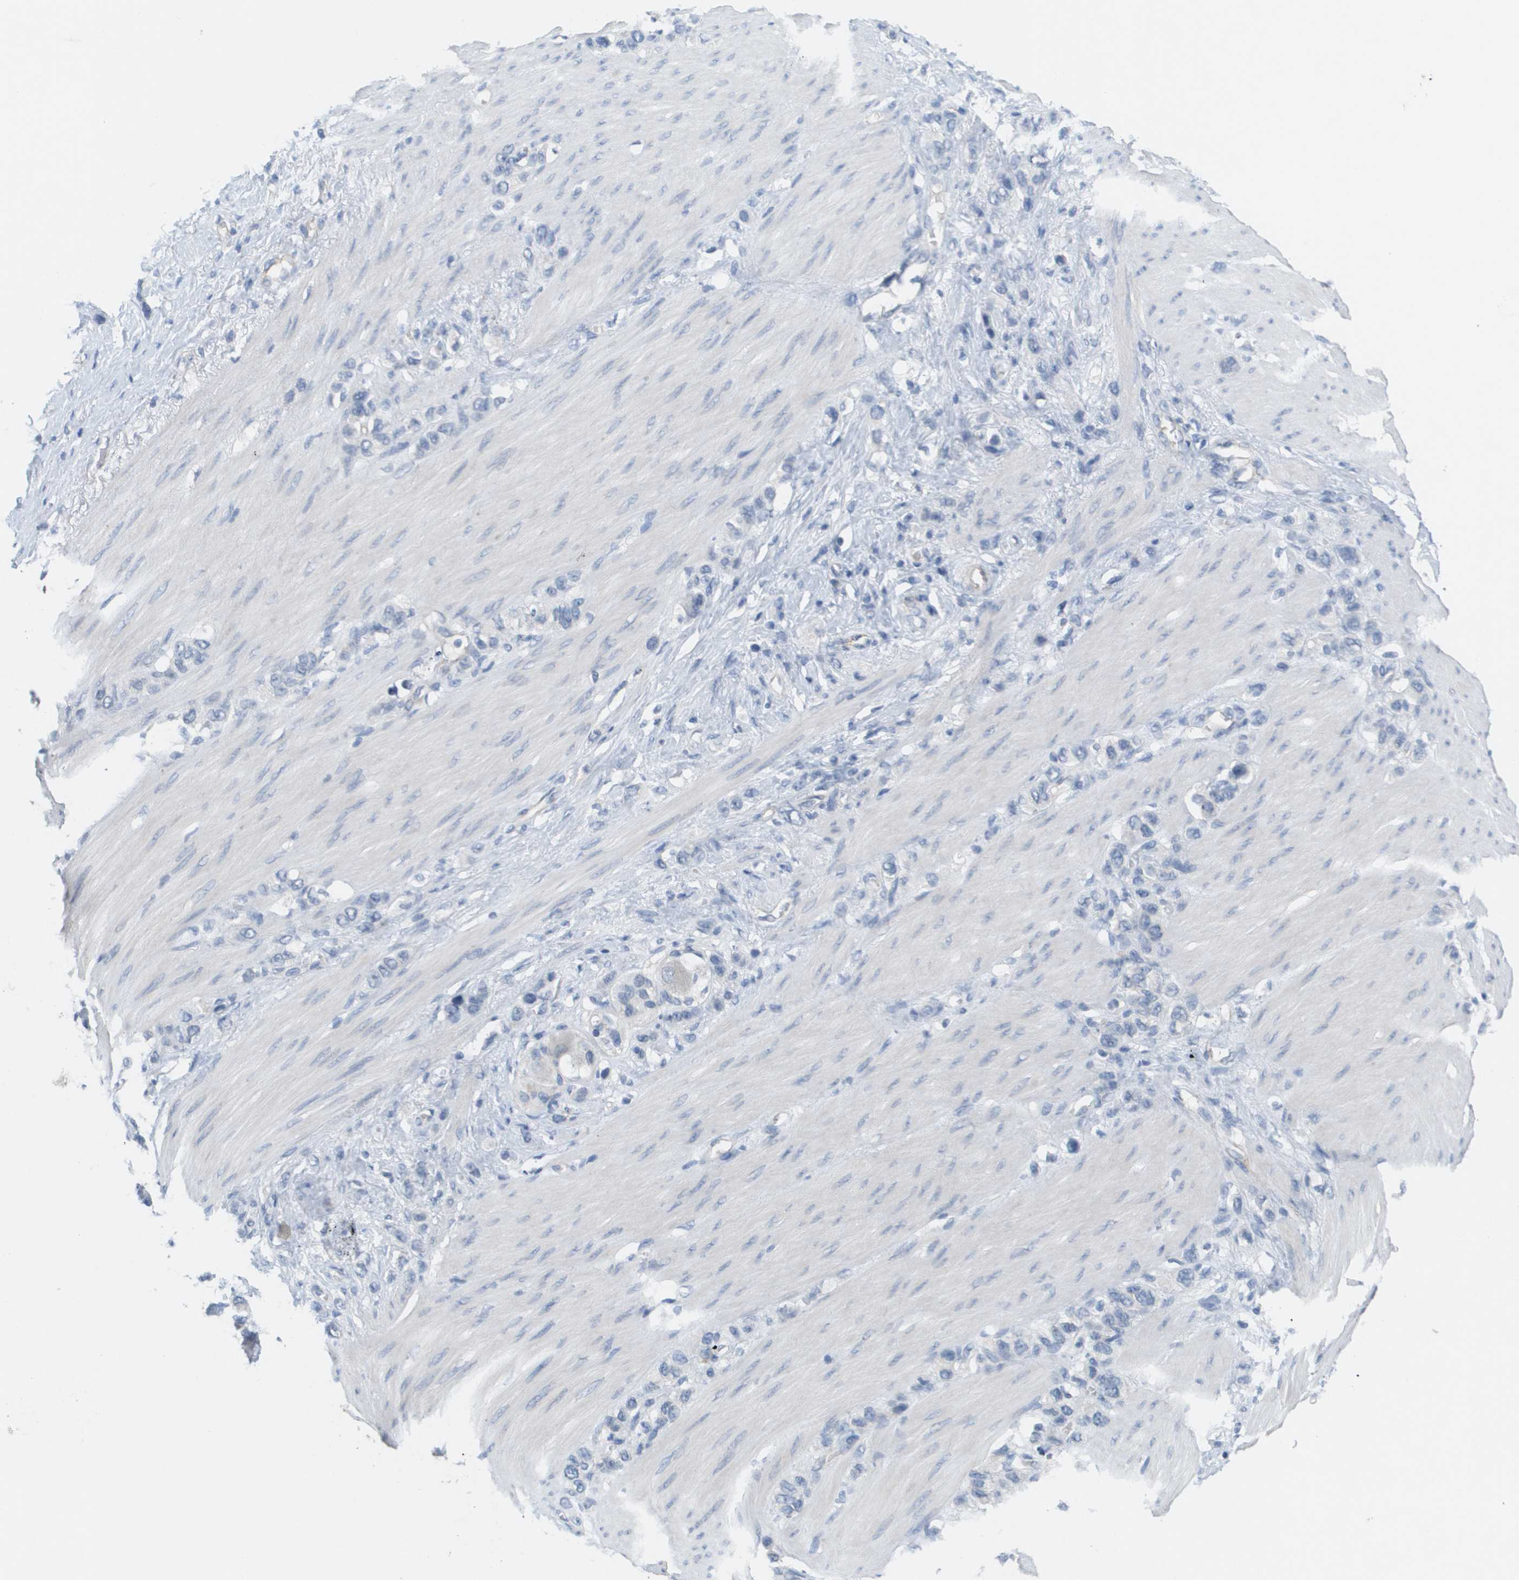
{"staining": {"intensity": "negative", "quantity": "none", "location": "none"}, "tissue": "stomach cancer", "cell_type": "Tumor cells", "image_type": "cancer", "snomed": [{"axis": "morphology", "description": "Adenocarcinoma, NOS"}, {"axis": "morphology", "description": "Adenocarcinoma, High grade"}, {"axis": "topography", "description": "Stomach, upper"}, {"axis": "topography", "description": "Stomach, lower"}], "caption": "A high-resolution micrograph shows immunohistochemistry staining of stomach cancer (adenocarcinoma), which shows no significant staining in tumor cells. (Immunohistochemistry, brightfield microscopy, high magnification).", "gene": "ANGPT2", "patient": {"sex": "female", "age": 65}}